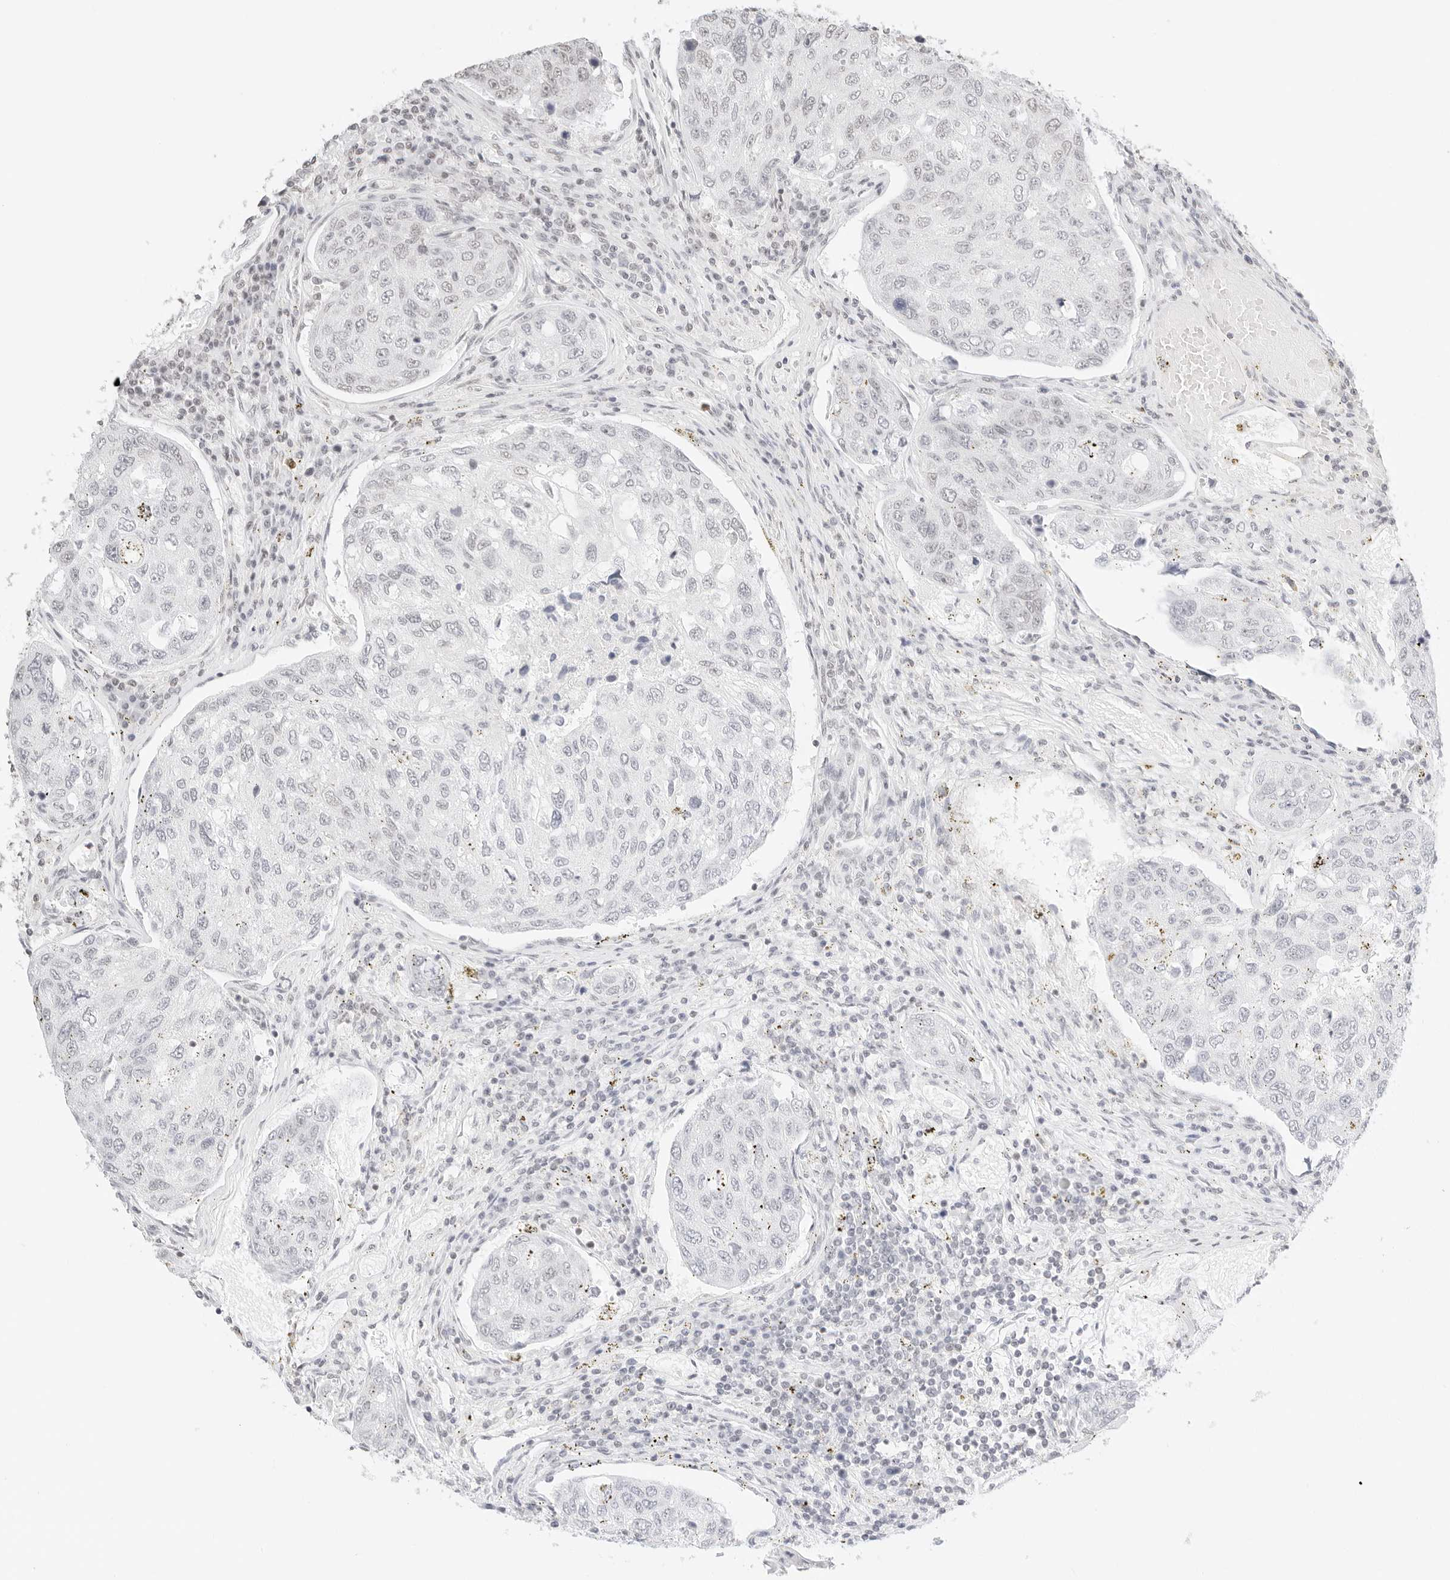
{"staining": {"intensity": "negative", "quantity": "none", "location": "none"}, "tissue": "urothelial cancer", "cell_type": "Tumor cells", "image_type": "cancer", "snomed": [{"axis": "morphology", "description": "Urothelial carcinoma, High grade"}, {"axis": "topography", "description": "Lymph node"}, {"axis": "topography", "description": "Urinary bladder"}], "caption": "Urothelial cancer was stained to show a protein in brown. There is no significant positivity in tumor cells.", "gene": "FBLN5", "patient": {"sex": "male", "age": 51}}